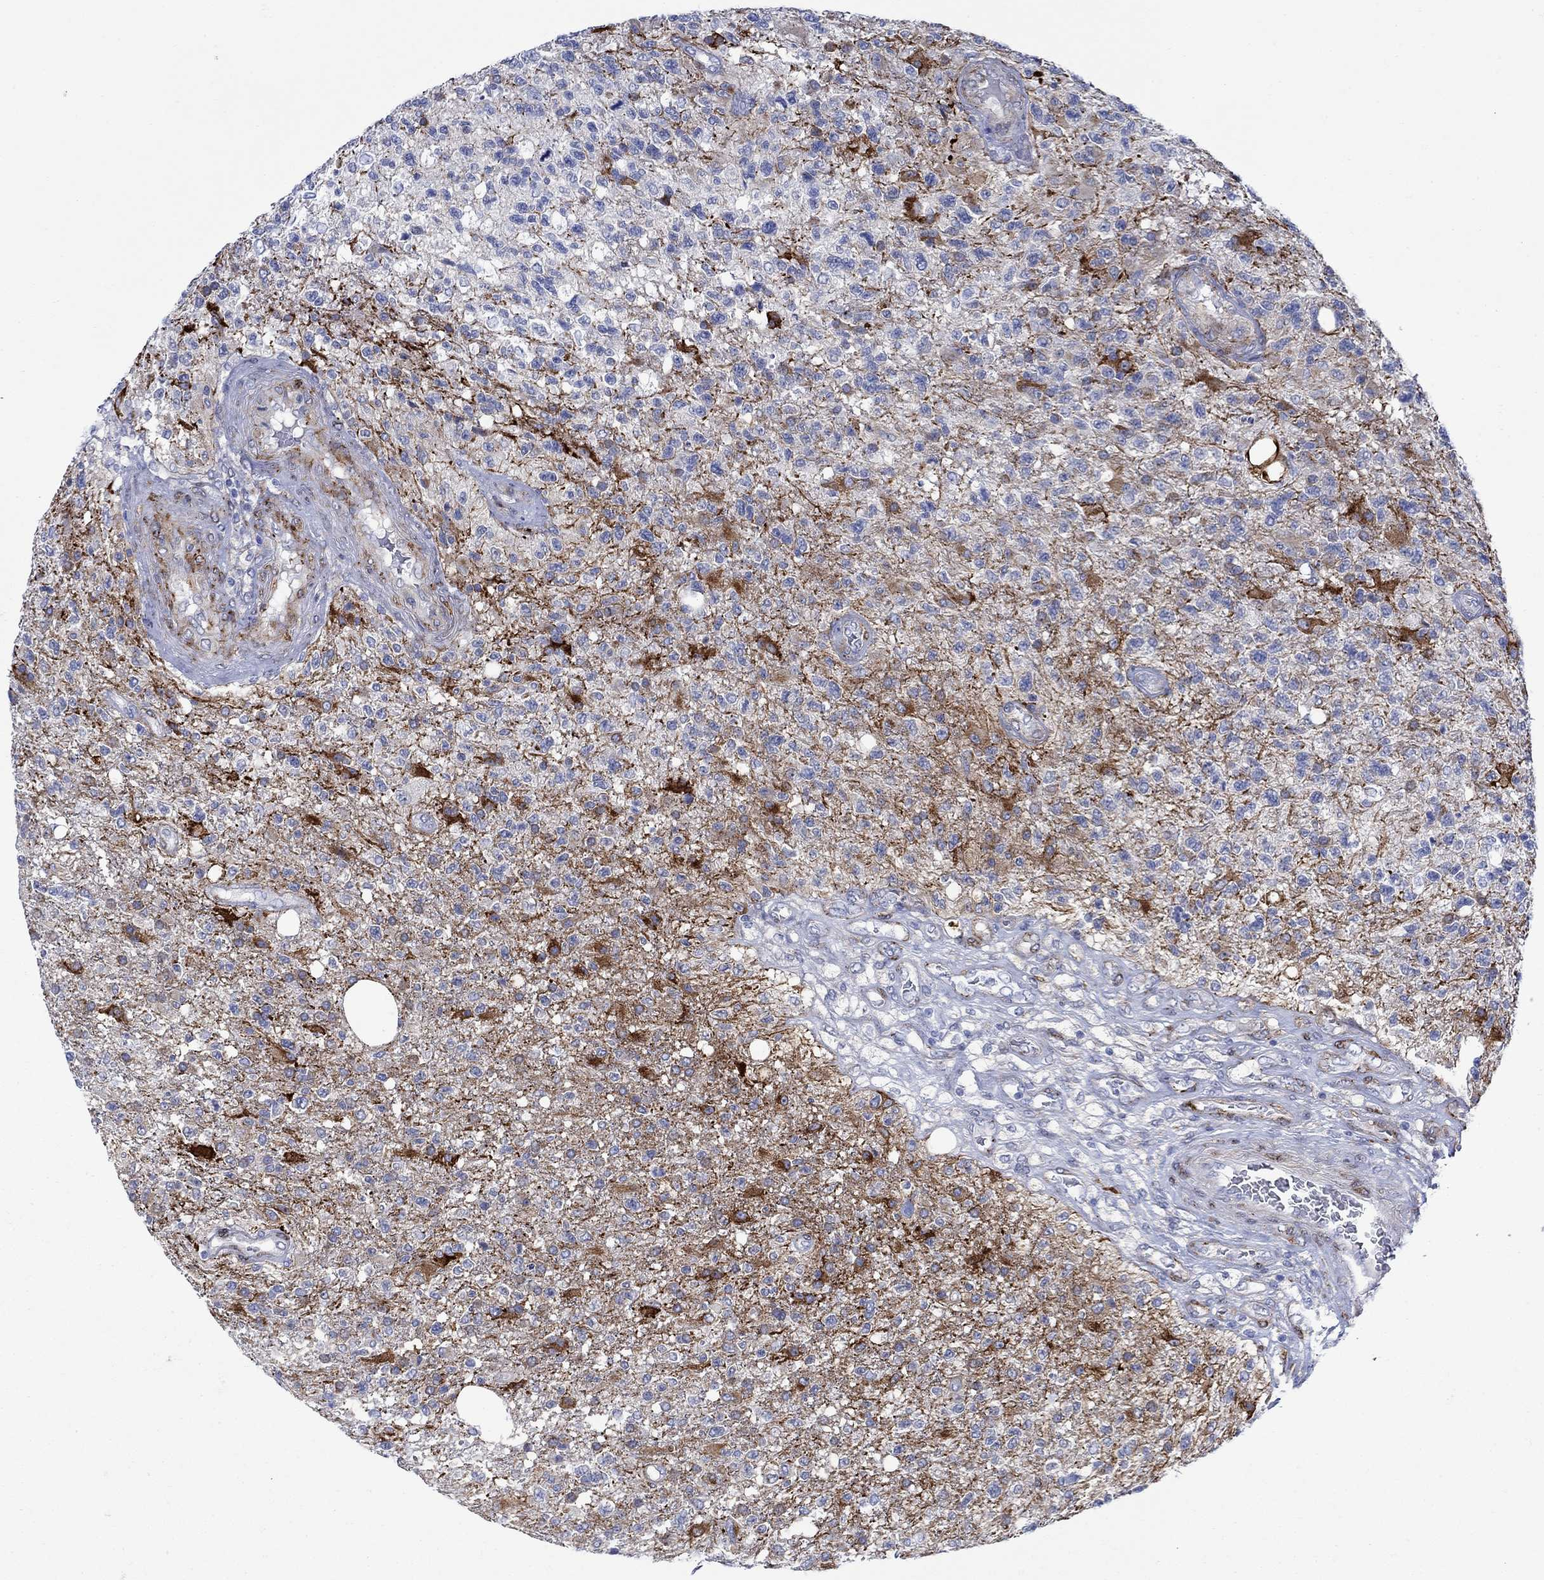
{"staining": {"intensity": "strong", "quantity": "<25%", "location": "cytoplasmic/membranous"}, "tissue": "glioma", "cell_type": "Tumor cells", "image_type": "cancer", "snomed": [{"axis": "morphology", "description": "Glioma, malignant, High grade"}, {"axis": "topography", "description": "Brain"}], "caption": "Immunohistochemical staining of human malignant glioma (high-grade) displays strong cytoplasmic/membranous protein staining in approximately <25% of tumor cells.", "gene": "KSR2", "patient": {"sex": "male", "age": 56}}